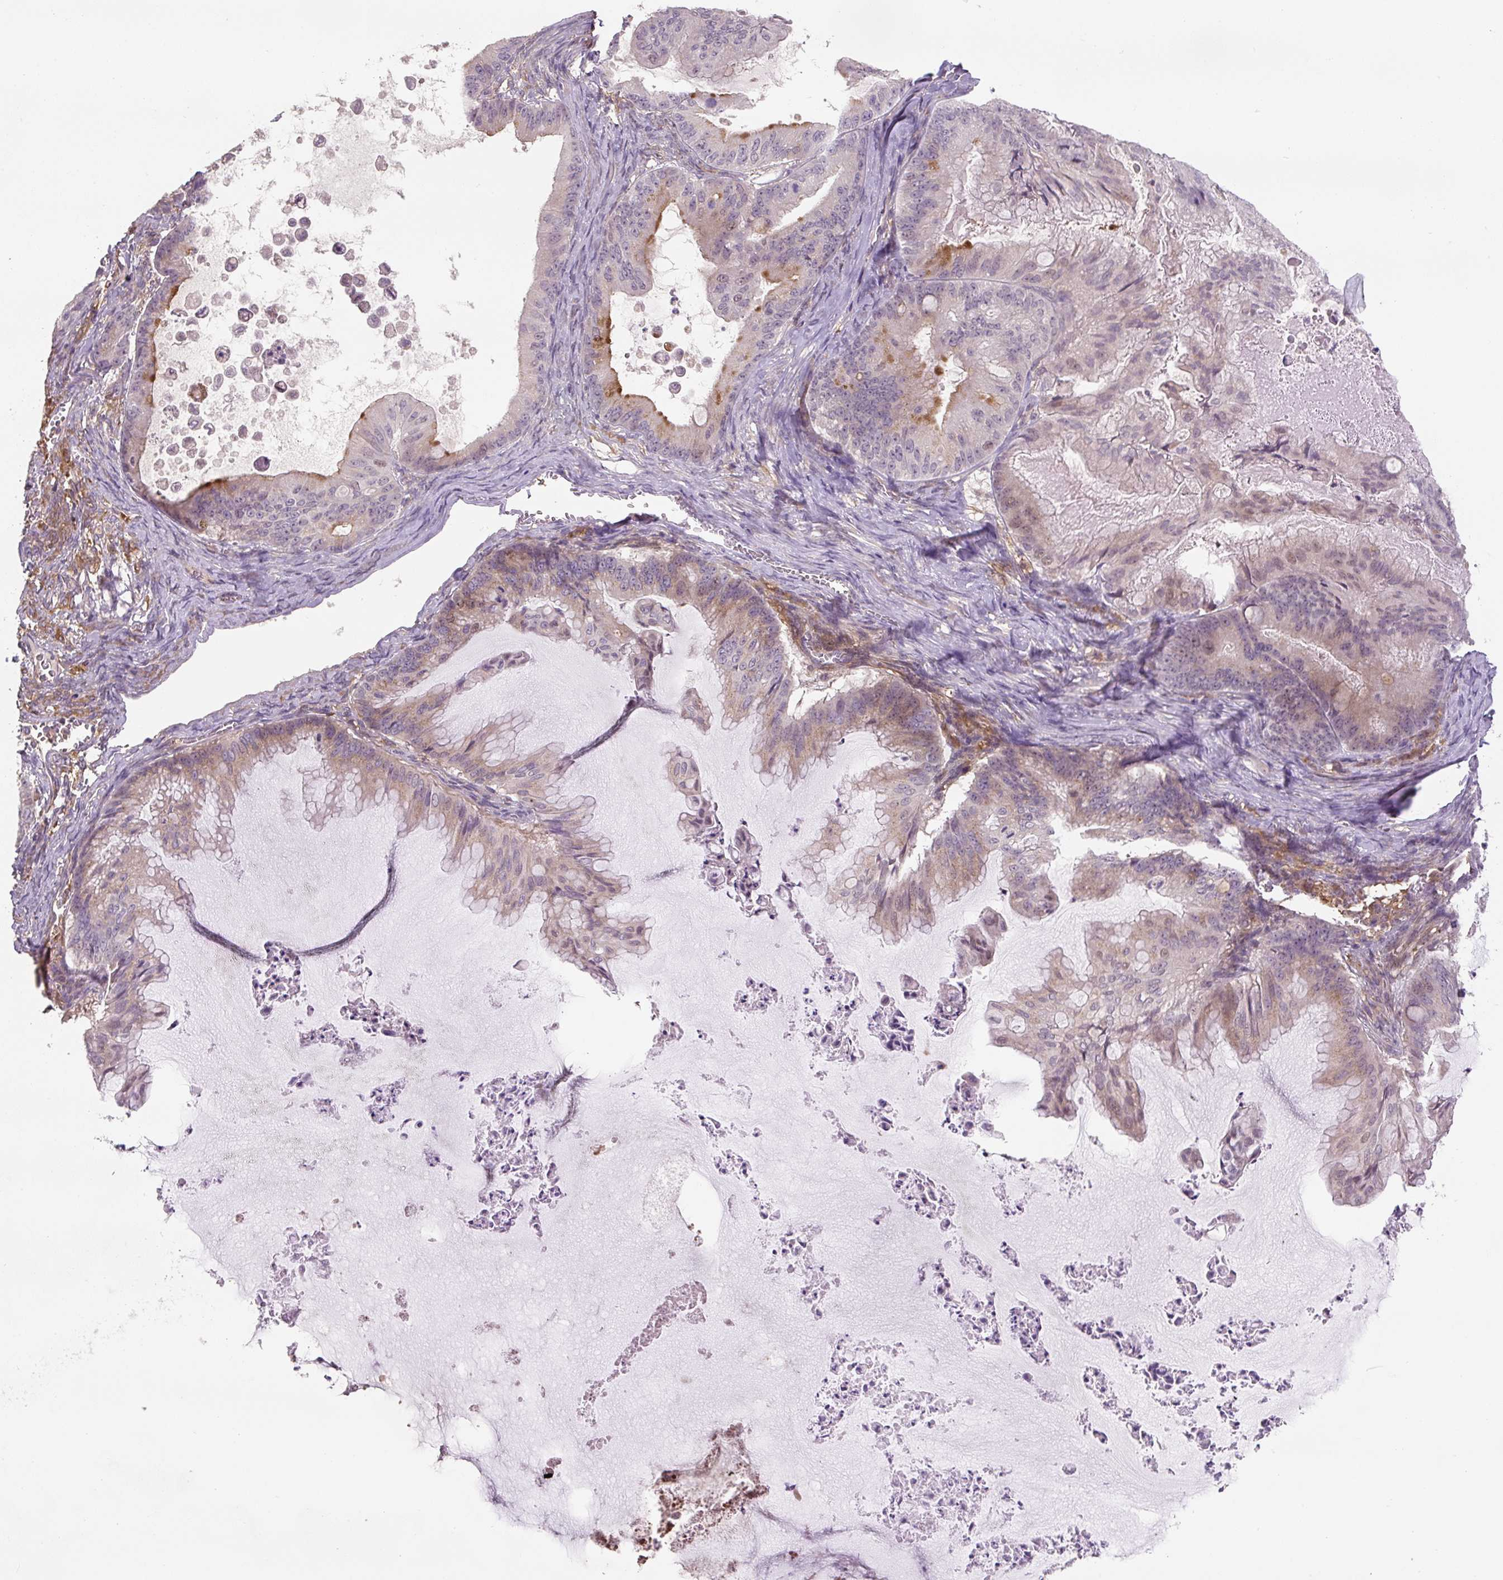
{"staining": {"intensity": "weak", "quantity": "<25%", "location": "cytoplasmic/membranous"}, "tissue": "ovarian cancer", "cell_type": "Tumor cells", "image_type": "cancer", "snomed": [{"axis": "morphology", "description": "Cystadenocarcinoma, mucinous, NOS"}, {"axis": "topography", "description": "Ovary"}], "caption": "The image shows no staining of tumor cells in ovarian cancer (mucinous cystadenocarcinoma). Brightfield microscopy of immunohistochemistry (IHC) stained with DAB (3,3'-diaminobenzidine) (brown) and hematoxylin (blue), captured at high magnification.", "gene": "C2orf73", "patient": {"sex": "female", "age": 71}}